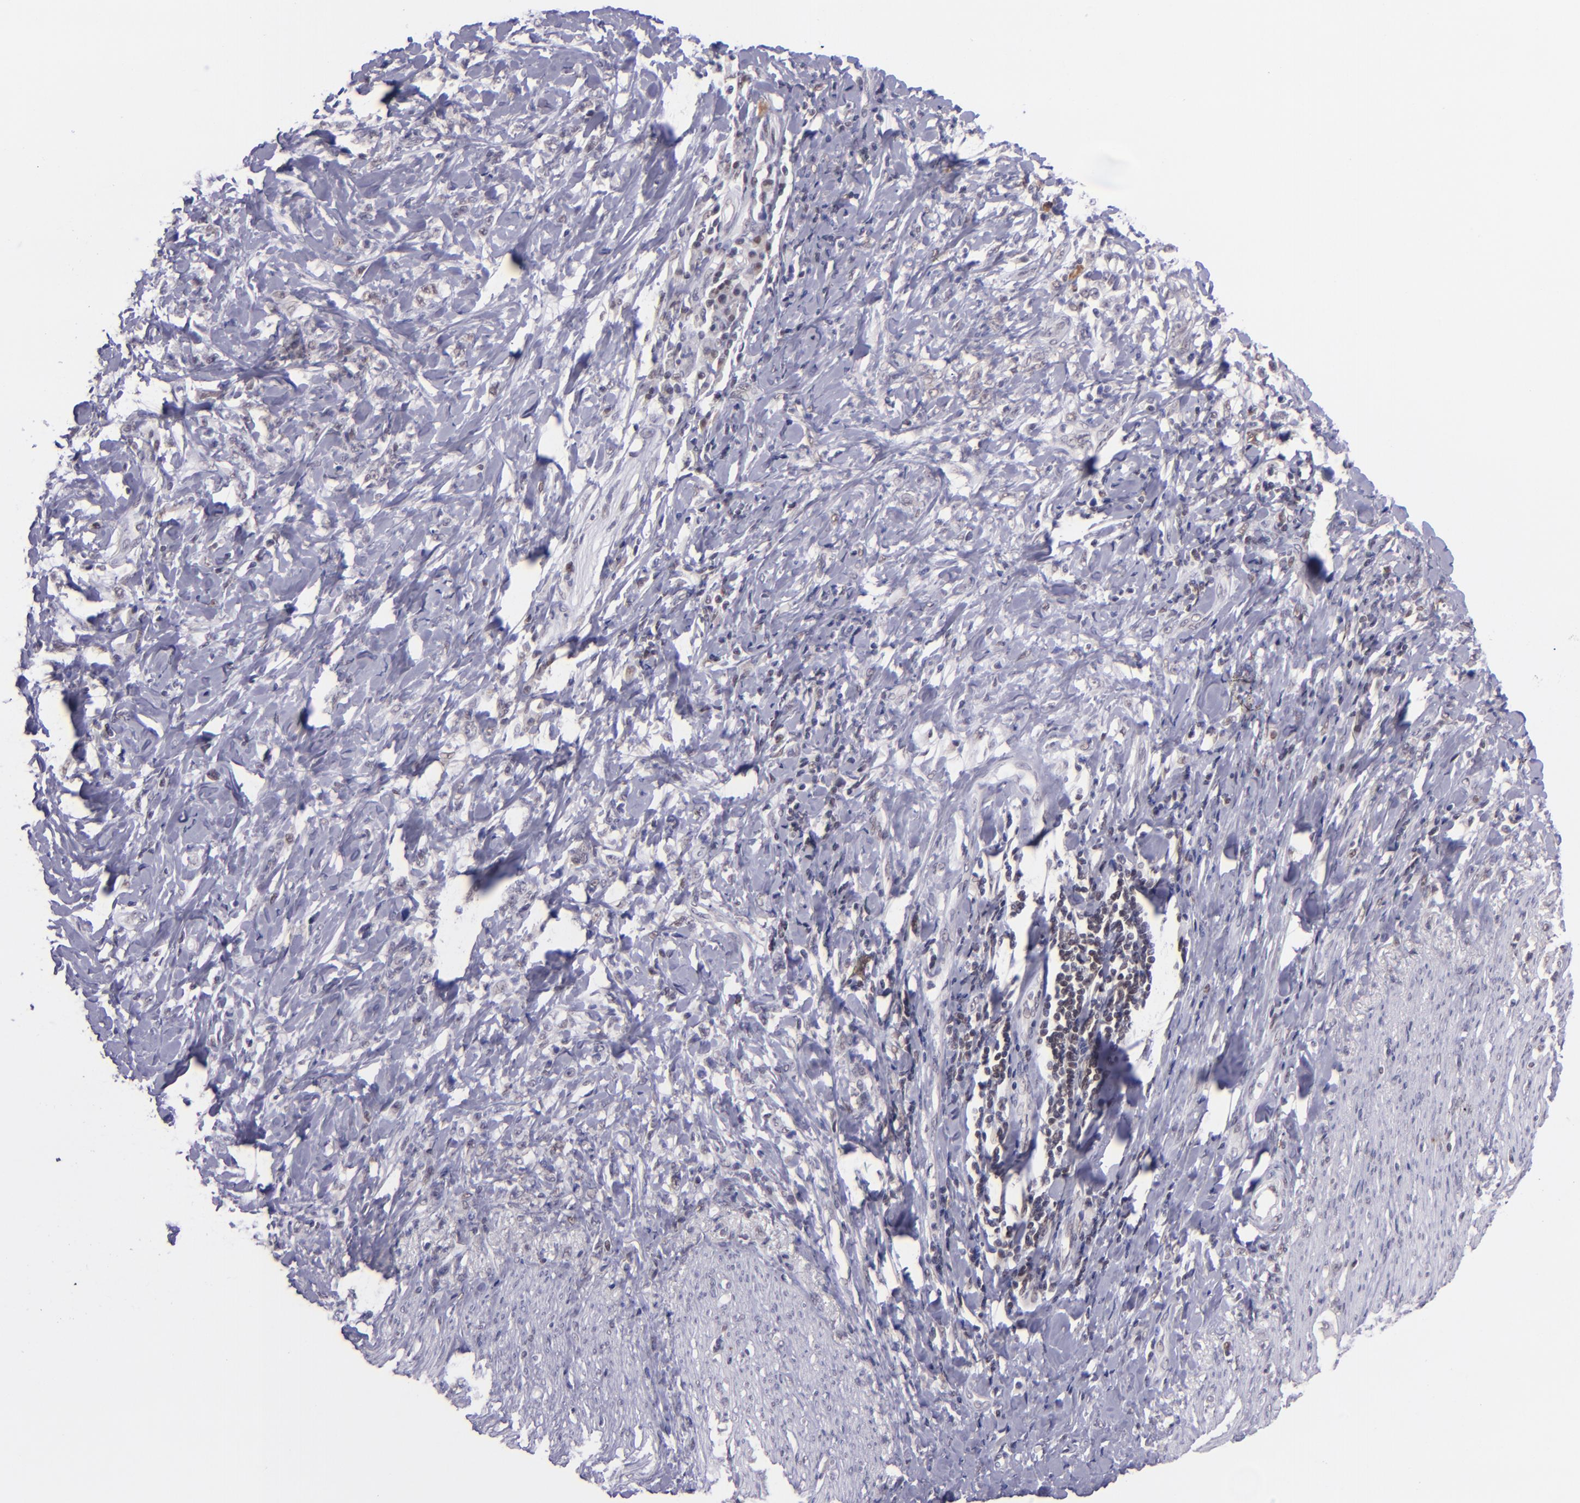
{"staining": {"intensity": "weak", "quantity": "25%-75%", "location": "cytoplasmic/membranous"}, "tissue": "stomach cancer", "cell_type": "Tumor cells", "image_type": "cancer", "snomed": [{"axis": "morphology", "description": "Adenocarcinoma, NOS"}, {"axis": "topography", "description": "Stomach, lower"}], "caption": "Weak cytoplasmic/membranous positivity for a protein is appreciated in about 25%-75% of tumor cells of stomach cancer using IHC.", "gene": "BAG1", "patient": {"sex": "male", "age": 88}}